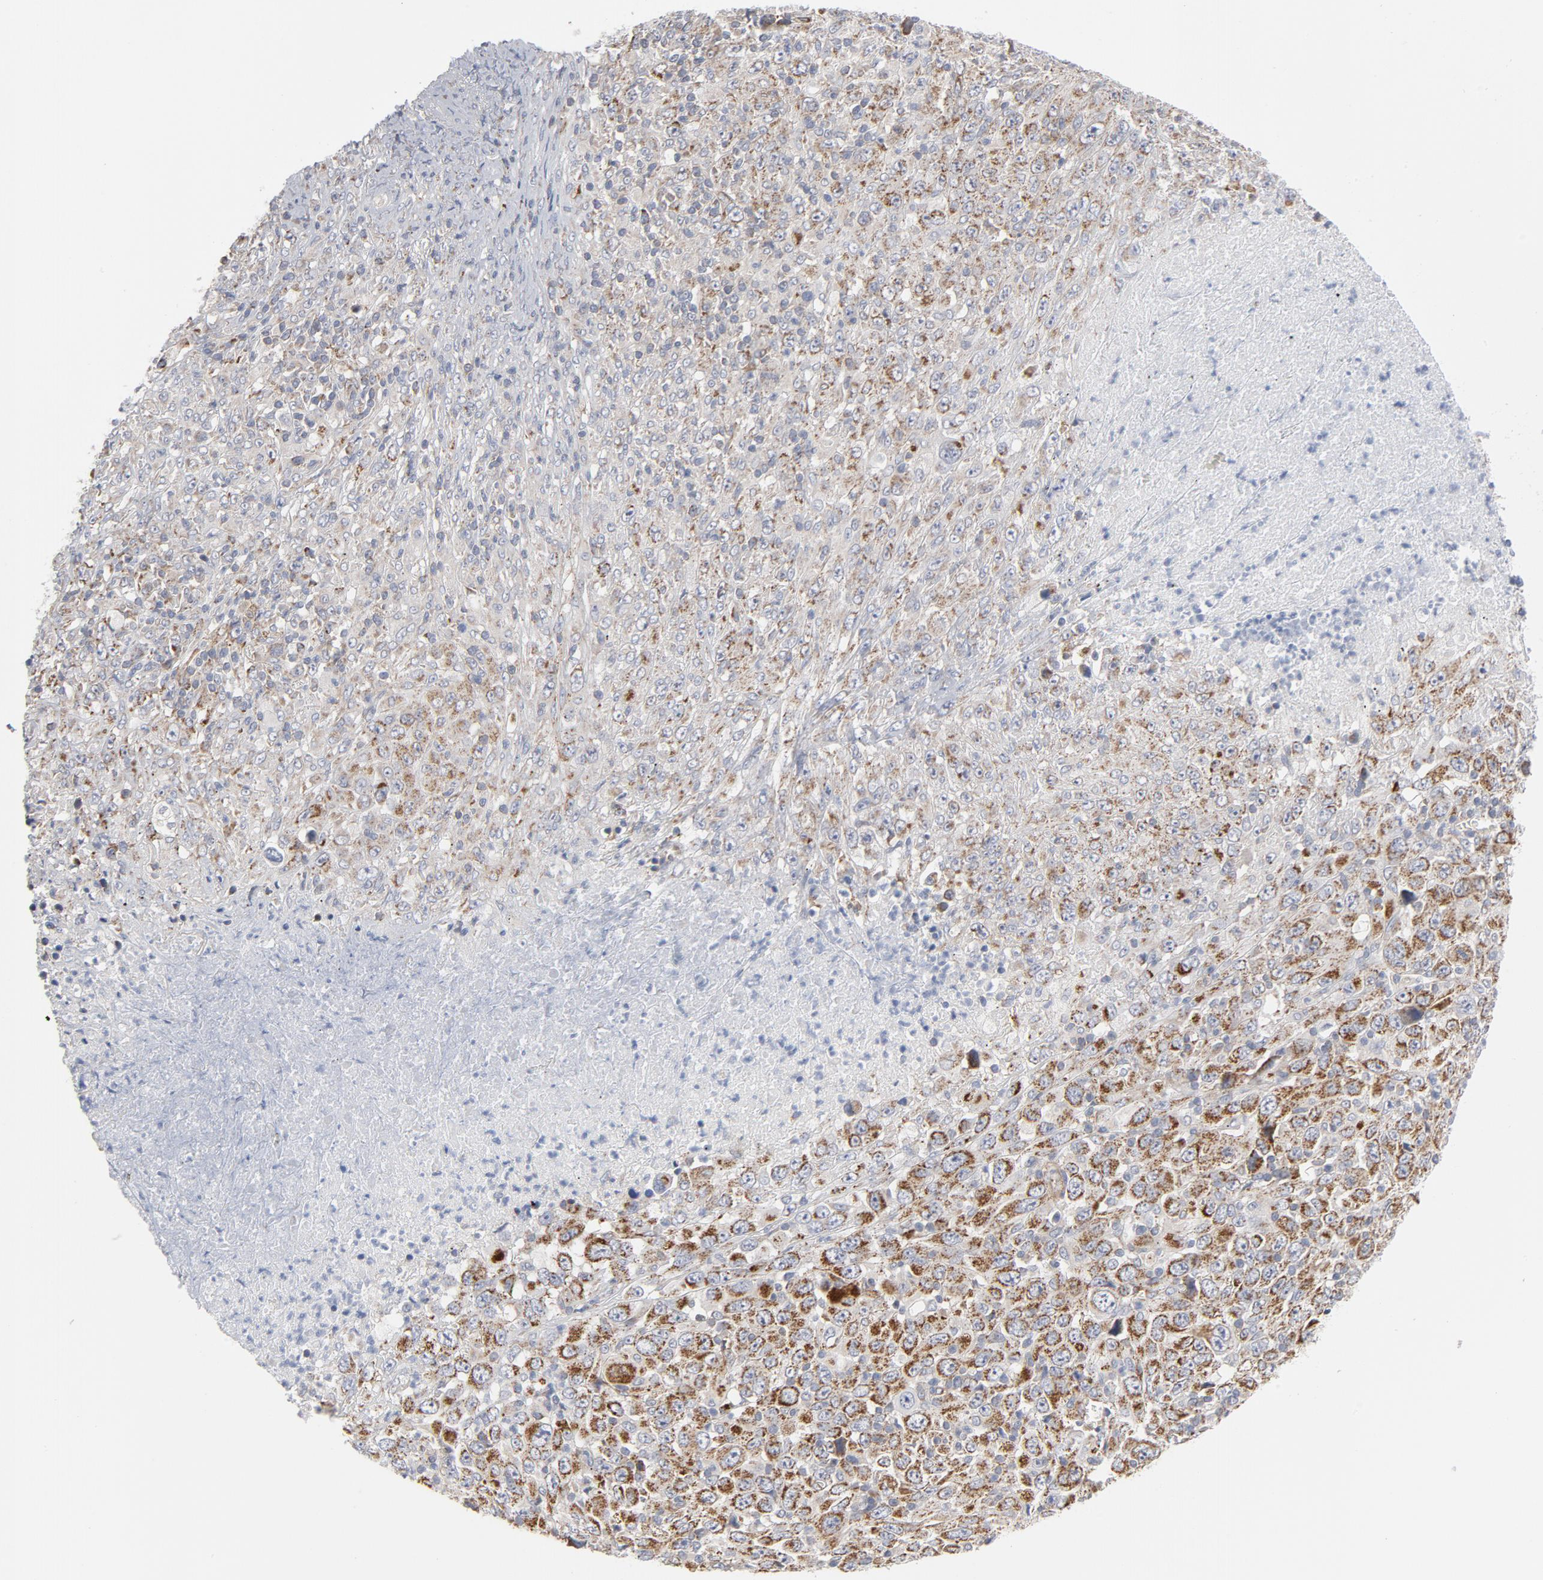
{"staining": {"intensity": "moderate", "quantity": ">75%", "location": "cytoplasmic/membranous"}, "tissue": "melanoma", "cell_type": "Tumor cells", "image_type": "cancer", "snomed": [{"axis": "morphology", "description": "Malignant melanoma, Metastatic site"}, {"axis": "topography", "description": "Skin"}], "caption": "Tumor cells display medium levels of moderate cytoplasmic/membranous expression in approximately >75% of cells in malignant melanoma (metastatic site).", "gene": "OXA1L", "patient": {"sex": "female", "age": 56}}